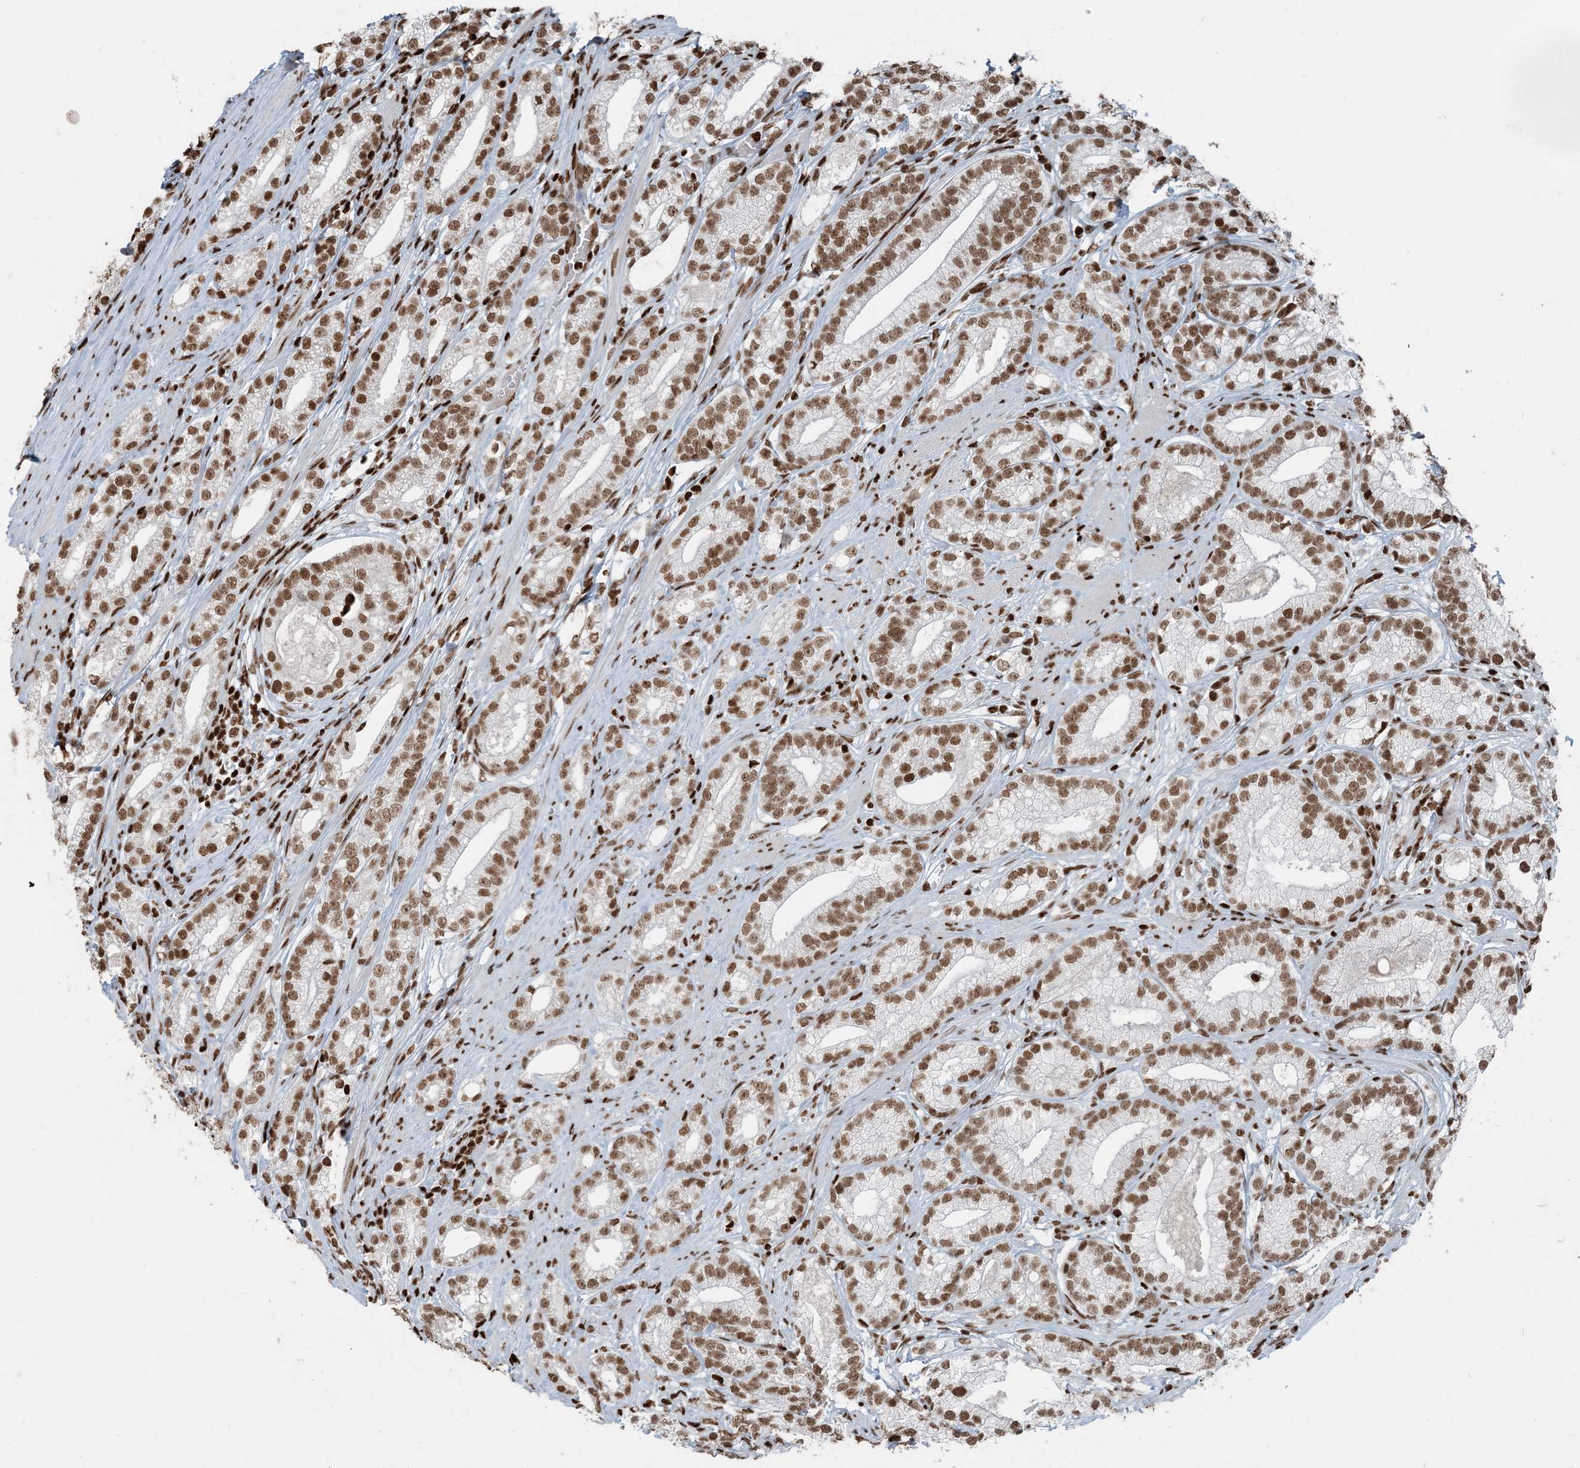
{"staining": {"intensity": "moderate", "quantity": ">75%", "location": "nuclear"}, "tissue": "prostate cancer", "cell_type": "Tumor cells", "image_type": "cancer", "snomed": [{"axis": "morphology", "description": "Adenocarcinoma, High grade"}, {"axis": "topography", "description": "Prostate"}], "caption": "Prostate cancer (high-grade adenocarcinoma) was stained to show a protein in brown. There is medium levels of moderate nuclear expression in approximately >75% of tumor cells.", "gene": "H3-3B", "patient": {"sex": "male", "age": 69}}